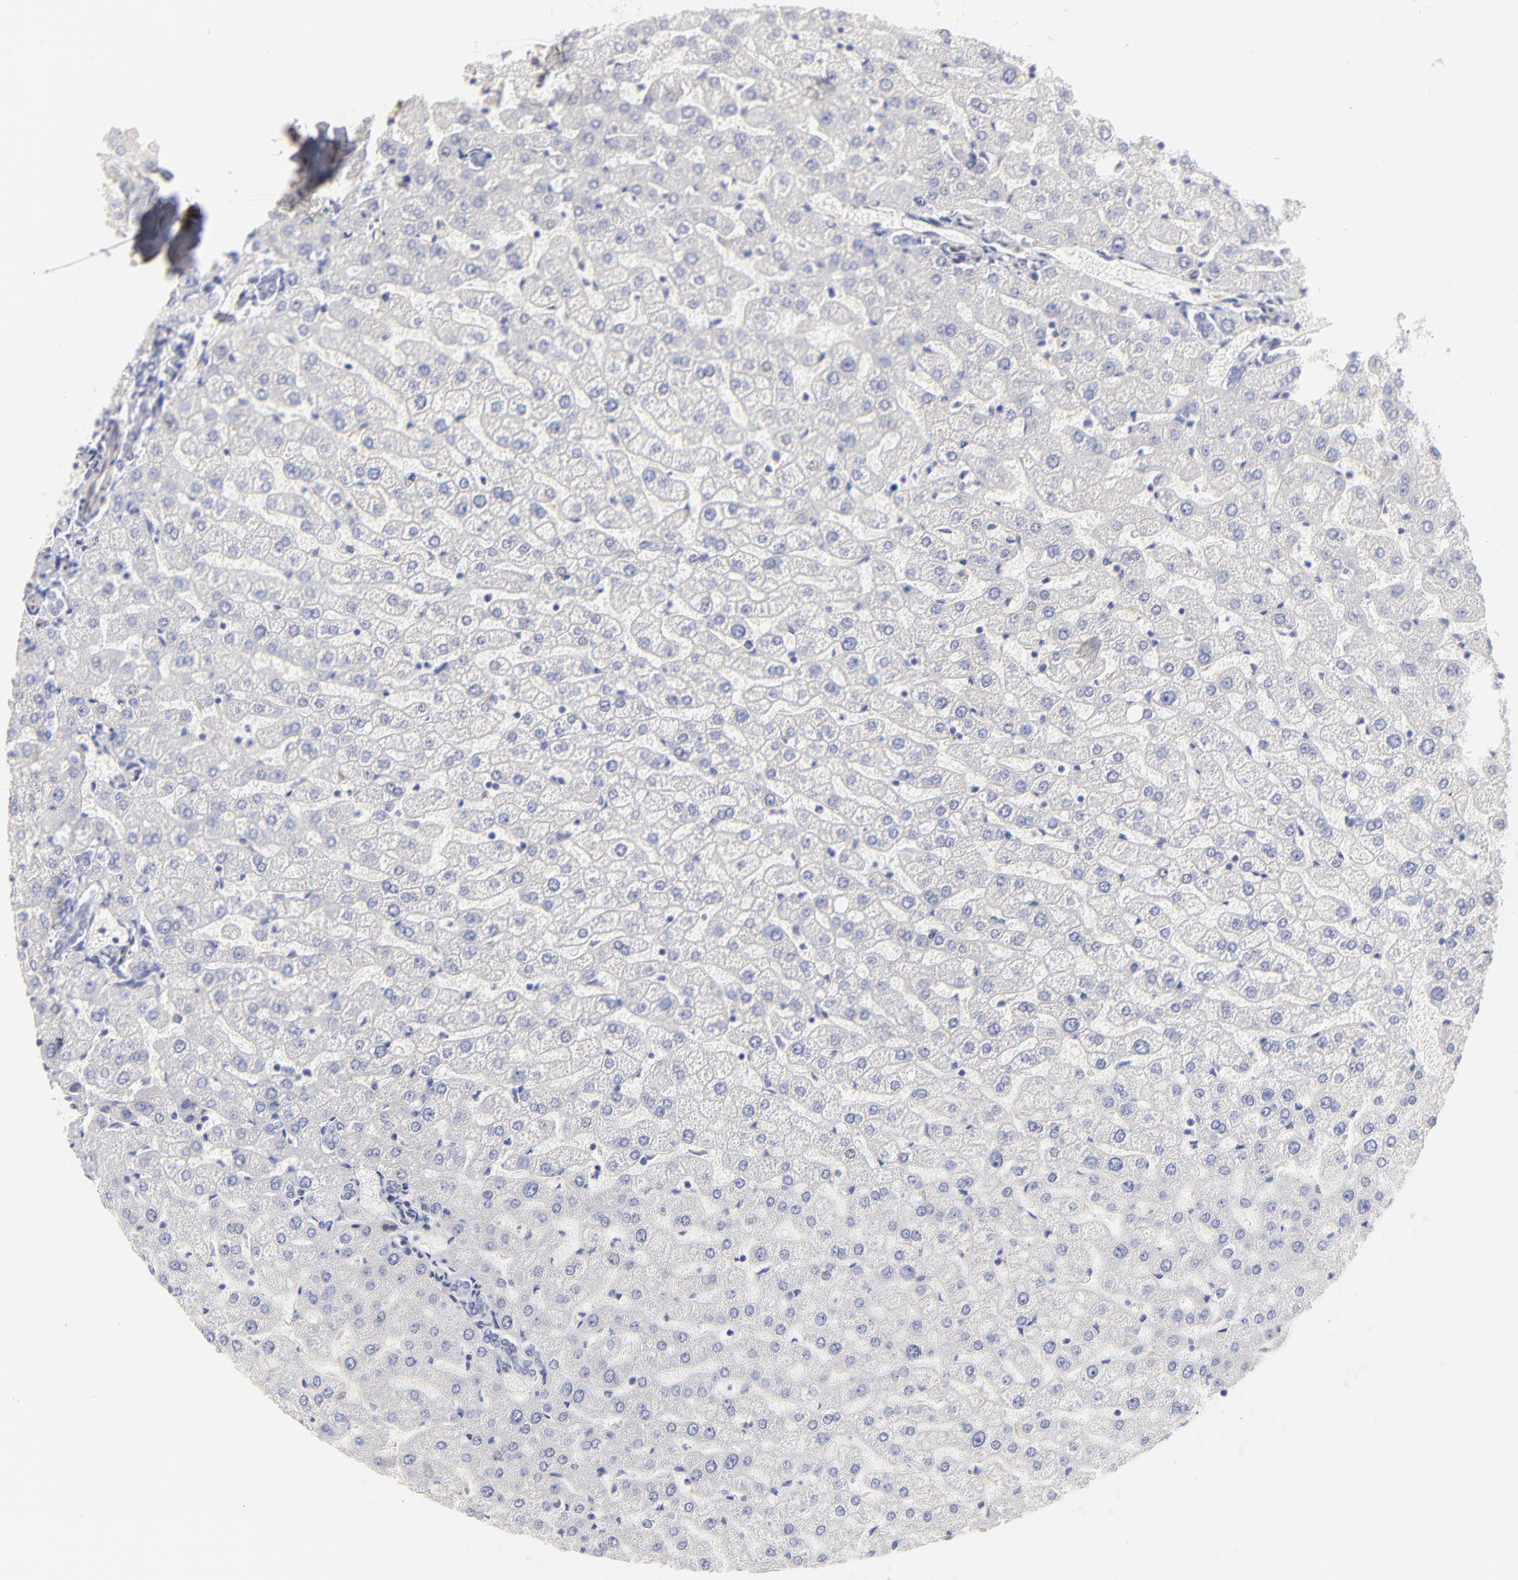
{"staining": {"intensity": "negative", "quantity": "none", "location": "none"}, "tissue": "liver", "cell_type": "Cholangiocytes", "image_type": "normal", "snomed": [{"axis": "morphology", "description": "Normal tissue, NOS"}, {"axis": "morphology", "description": "Fibrosis, NOS"}, {"axis": "topography", "description": "Liver"}], "caption": "IHC of normal liver reveals no expression in cholangiocytes.", "gene": "COX8C", "patient": {"sex": "female", "age": 29}}